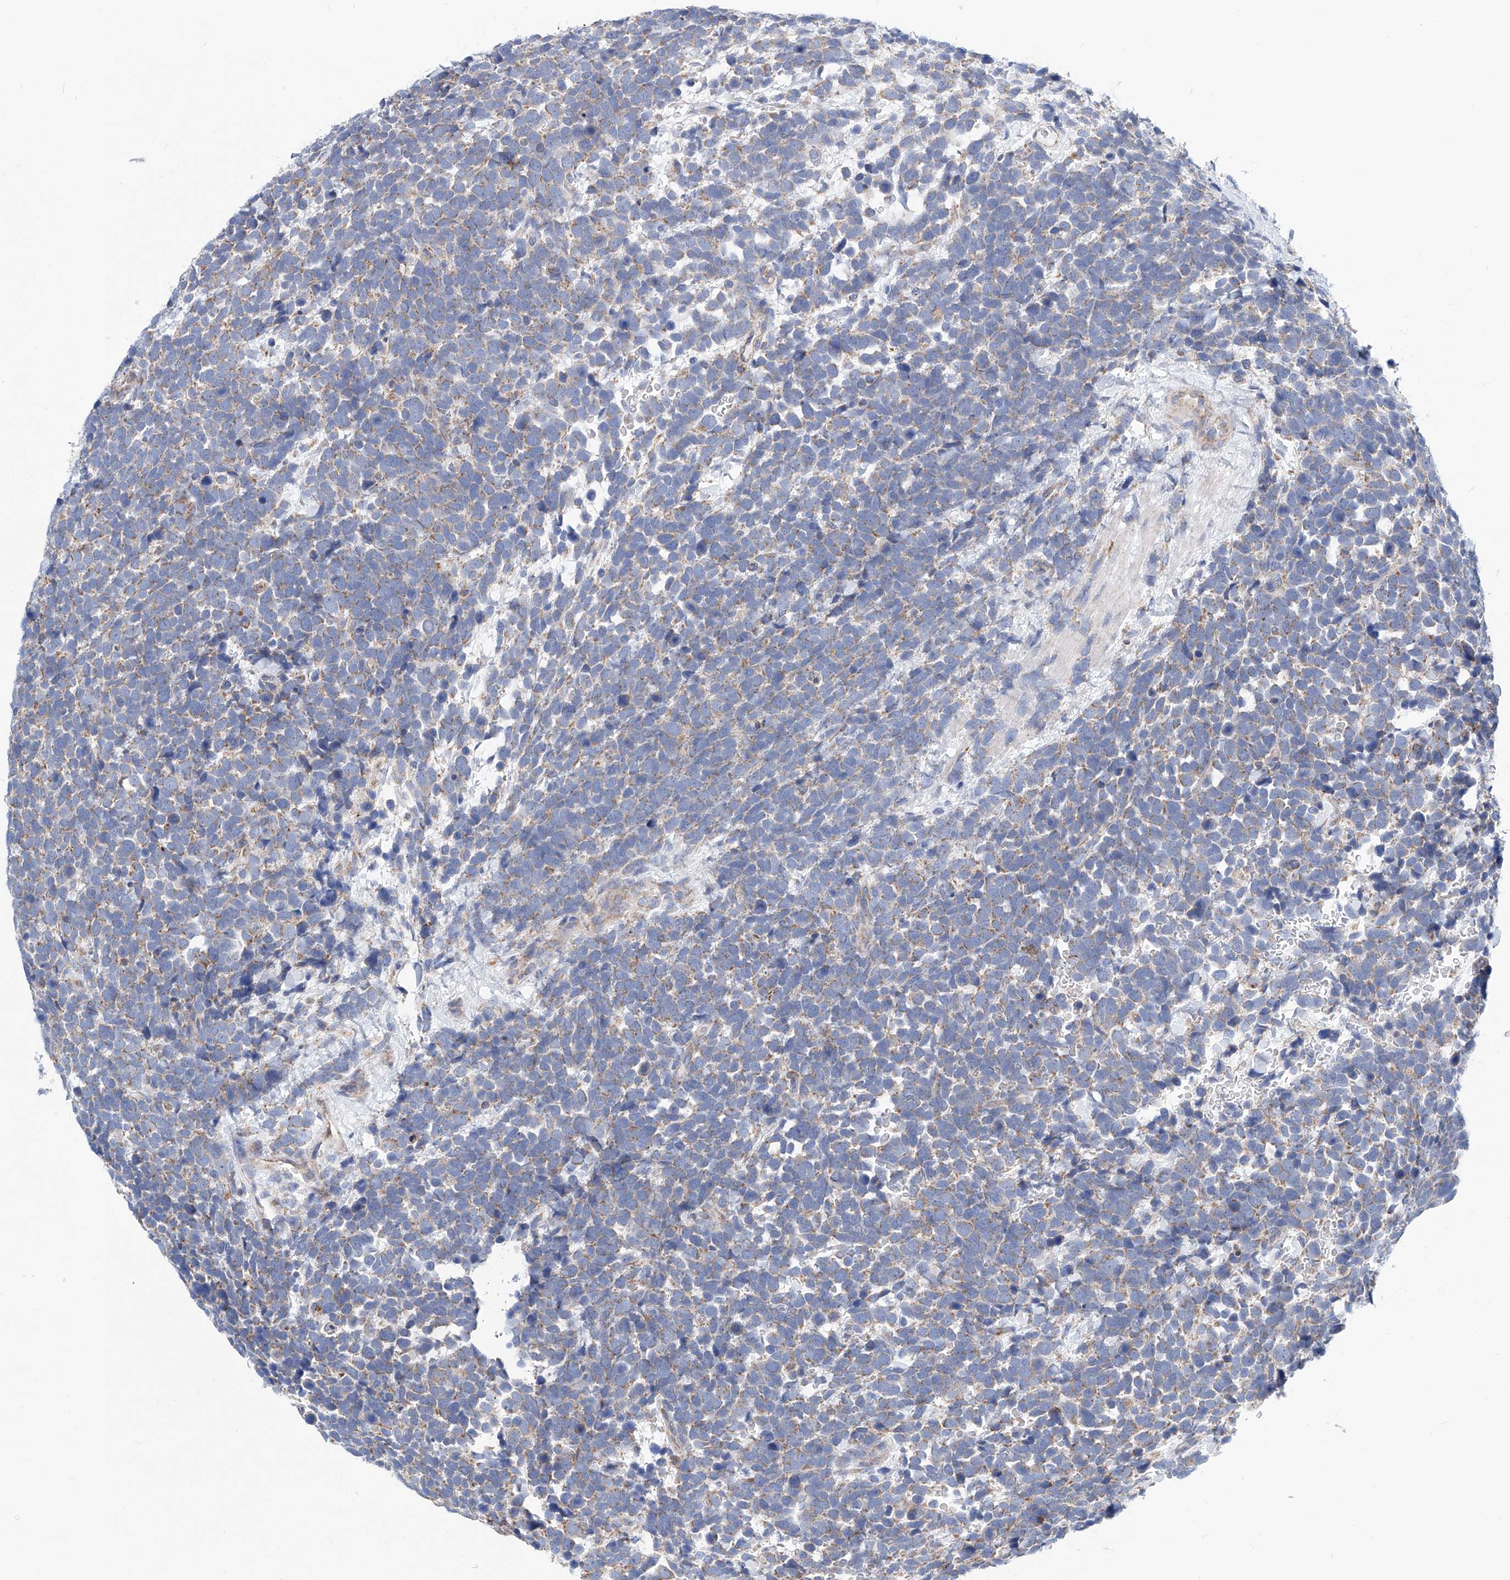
{"staining": {"intensity": "weak", "quantity": "25%-75%", "location": "cytoplasmic/membranous"}, "tissue": "urothelial cancer", "cell_type": "Tumor cells", "image_type": "cancer", "snomed": [{"axis": "morphology", "description": "Urothelial carcinoma, High grade"}, {"axis": "topography", "description": "Urinary bladder"}], "caption": "The histopathology image reveals staining of urothelial cancer, revealing weak cytoplasmic/membranous protein staining (brown color) within tumor cells.", "gene": "MAD2L1", "patient": {"sex": "female", "age": 82}}